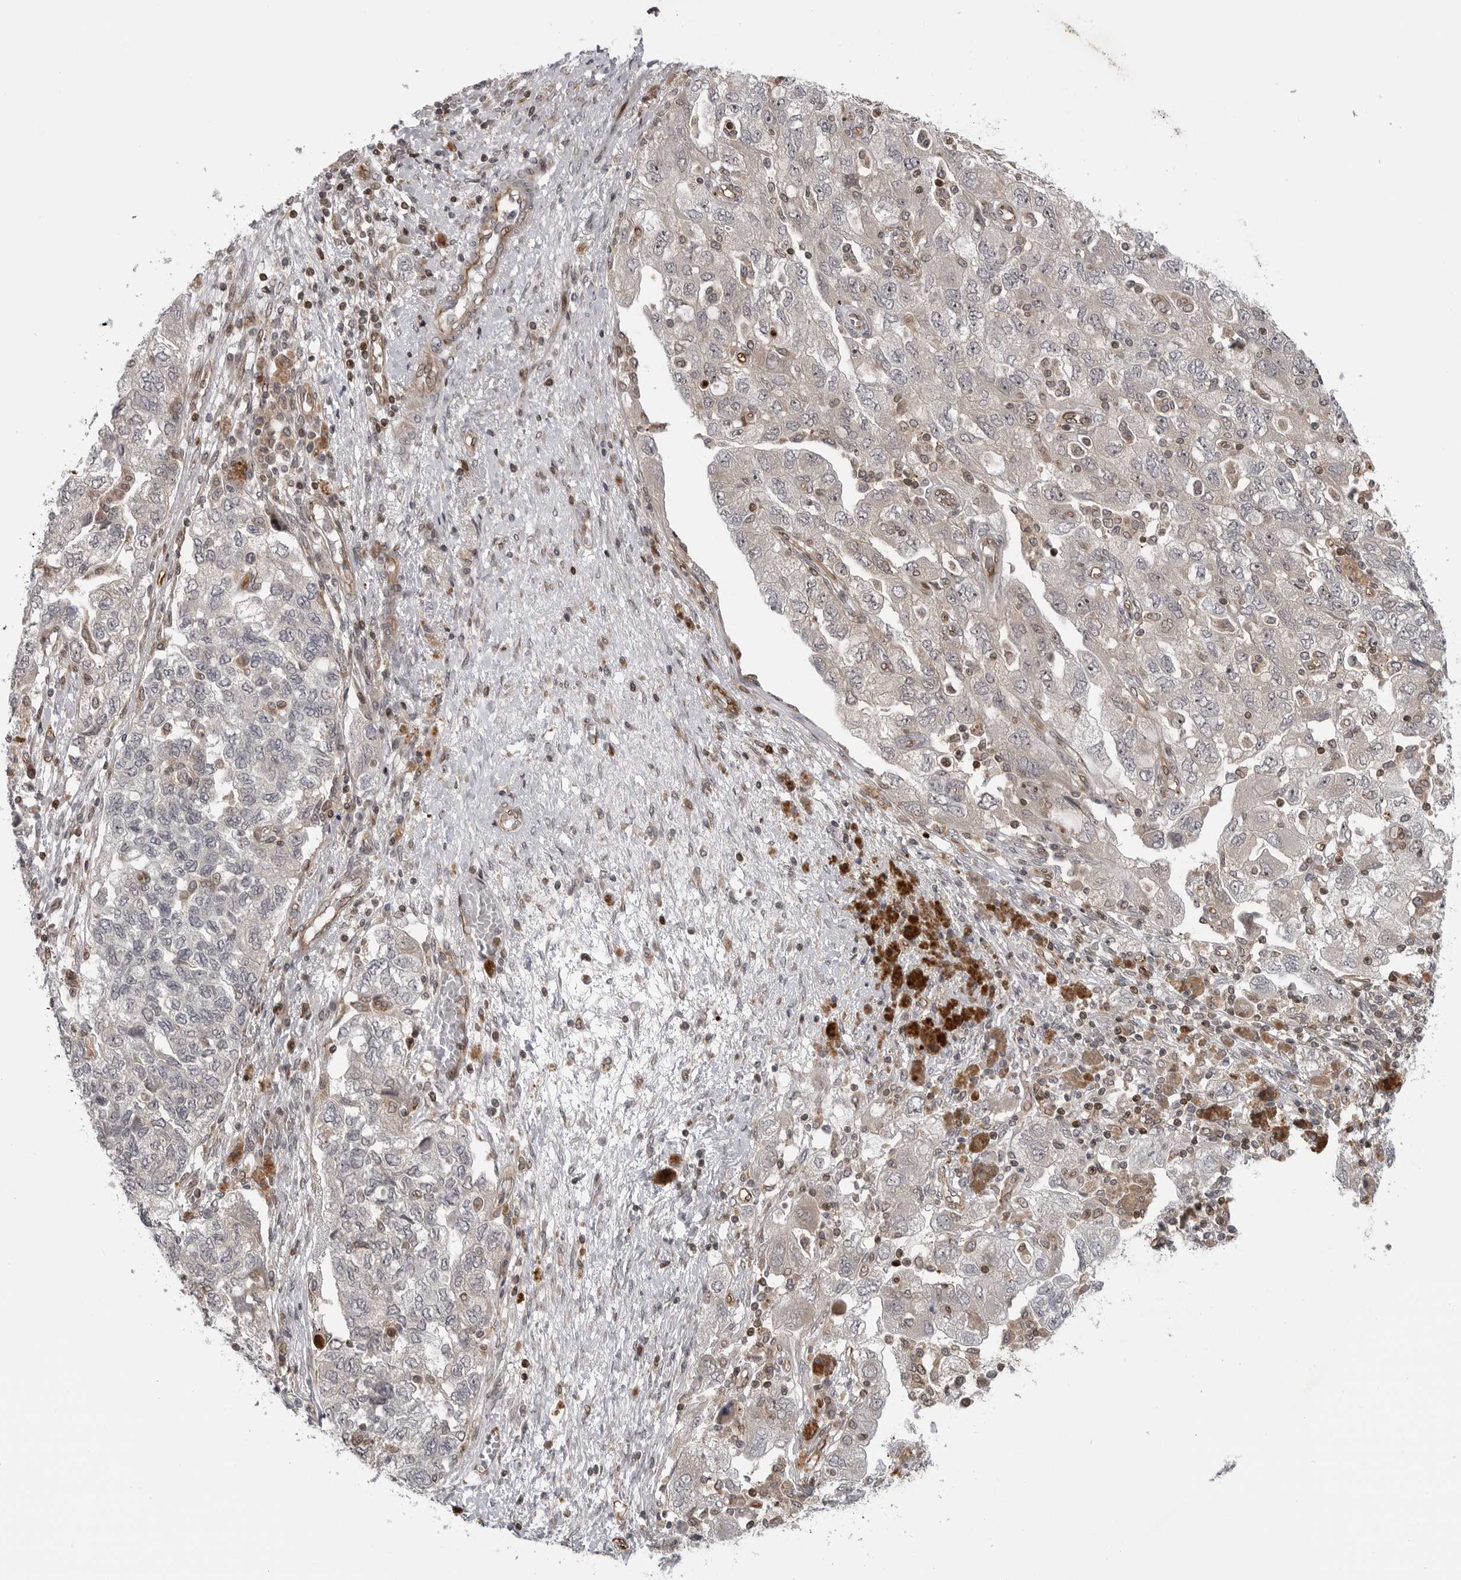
{"staining": {"intensity": "negative", "quantity": "none", "location": "none"}, "tissue": "ovarian cancer", "cell_type": "Tumor cells", "image_type": "cancer", "snomed": [{"axis": "morphology", "description": "Carcinoma, NOS"}, {"axis": "morphology", "description": "Cystadenocarcinoma, serous, NOS"}, {"axis": "topography", "description": "Ovary"}], "caption": "An immunohistochemistry photomicrograph of ovarian cancer is shown. There is no staining in tumor cells of ovarian cancer.", "gene": "ABL1", "patient": {"sex": "female", "age": 69}}